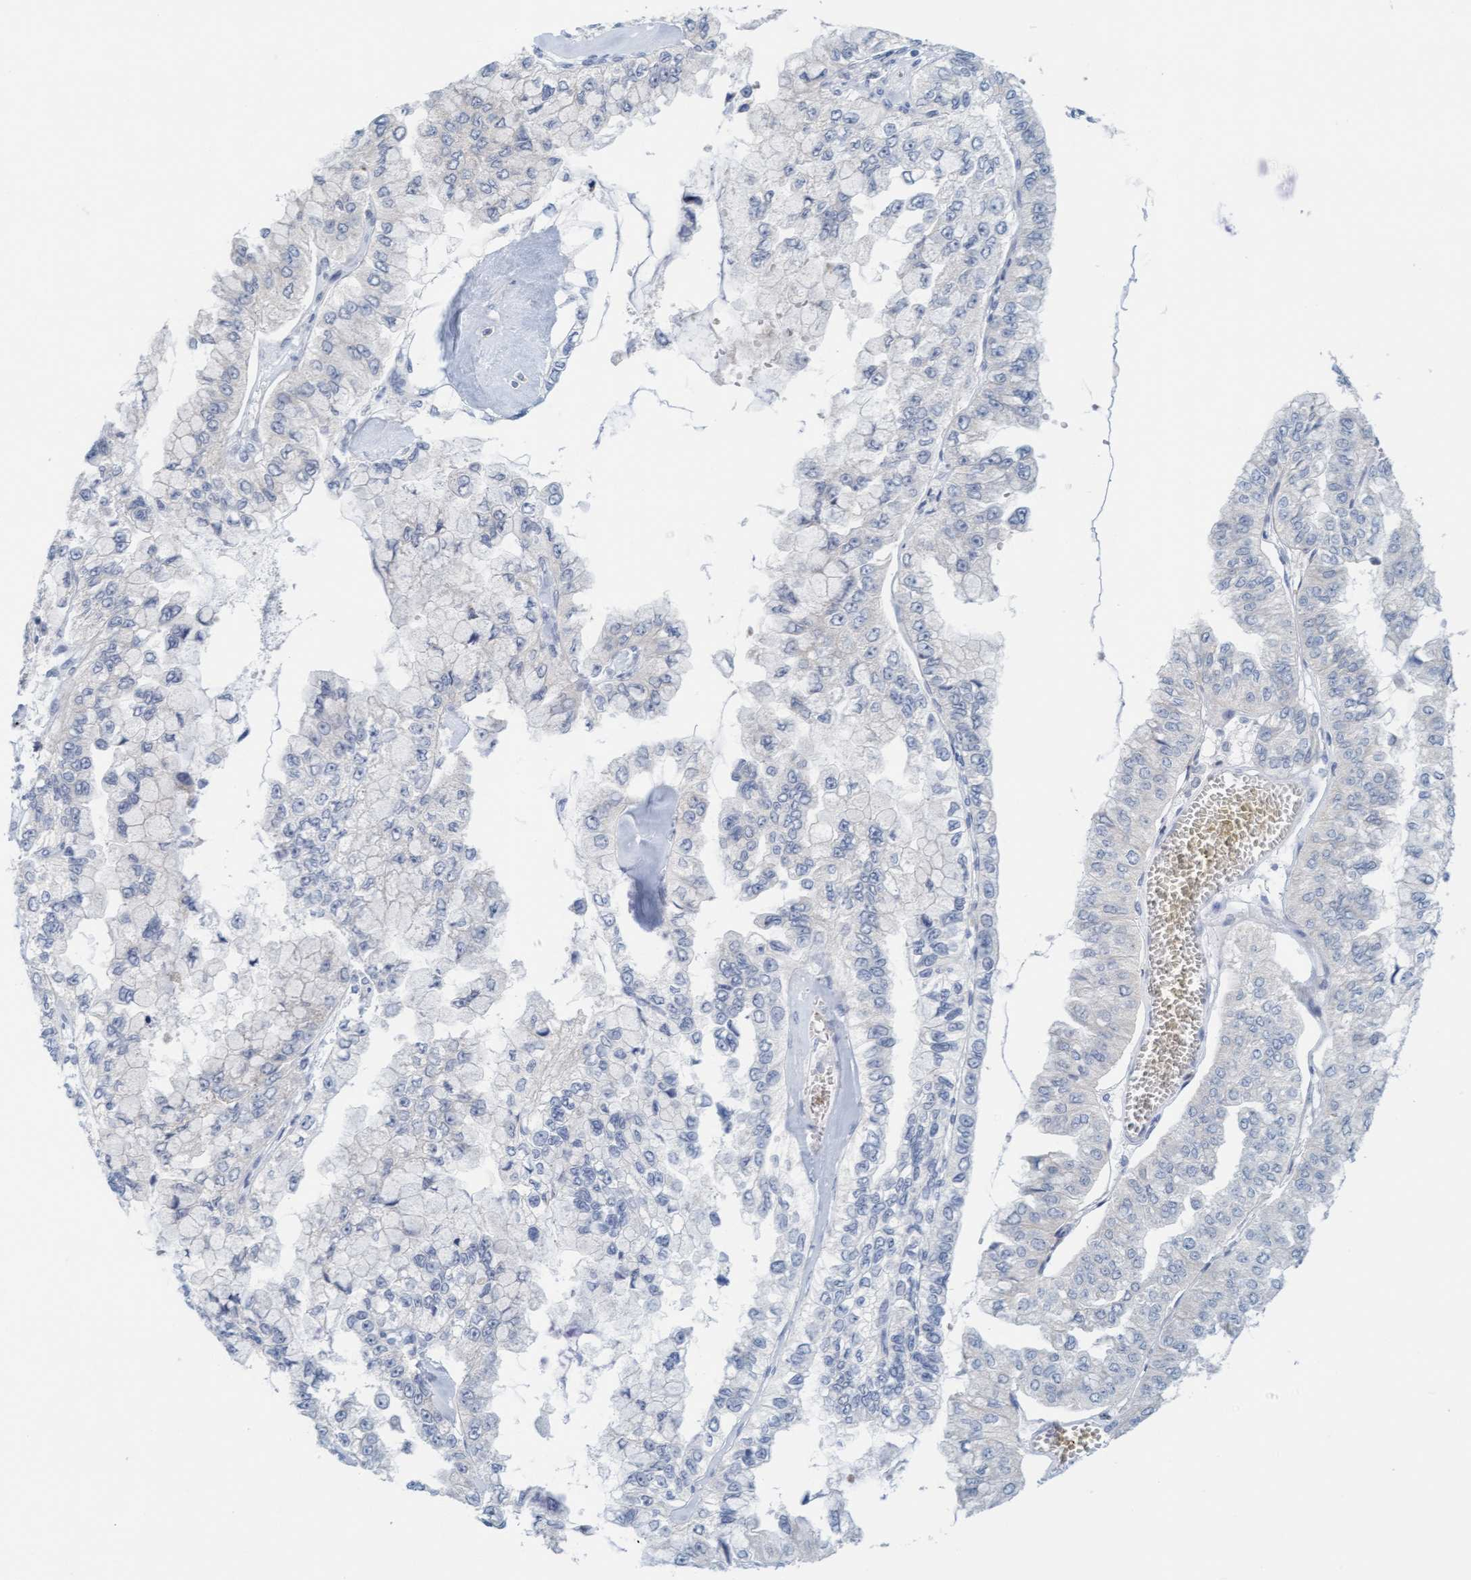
{"staining": {"intensity": "negative", "quantity": "none", "location": "none"}, "tissue": "liver cancer", "cell_type": "Tumor cells", "image_type": "cancer", "snomed": [{"axis": "morphology", "description": "Cholangiocarcinoma"}, {"axis": "topography", "description": "Liver"}], "caption": "This is an immunohistochemistry (IHC) image of human liver cholangiocarcinoma. There is no expression in tumor cells.", "gene": "CPA3", "patient": {"sex": "female", "age": 79}}